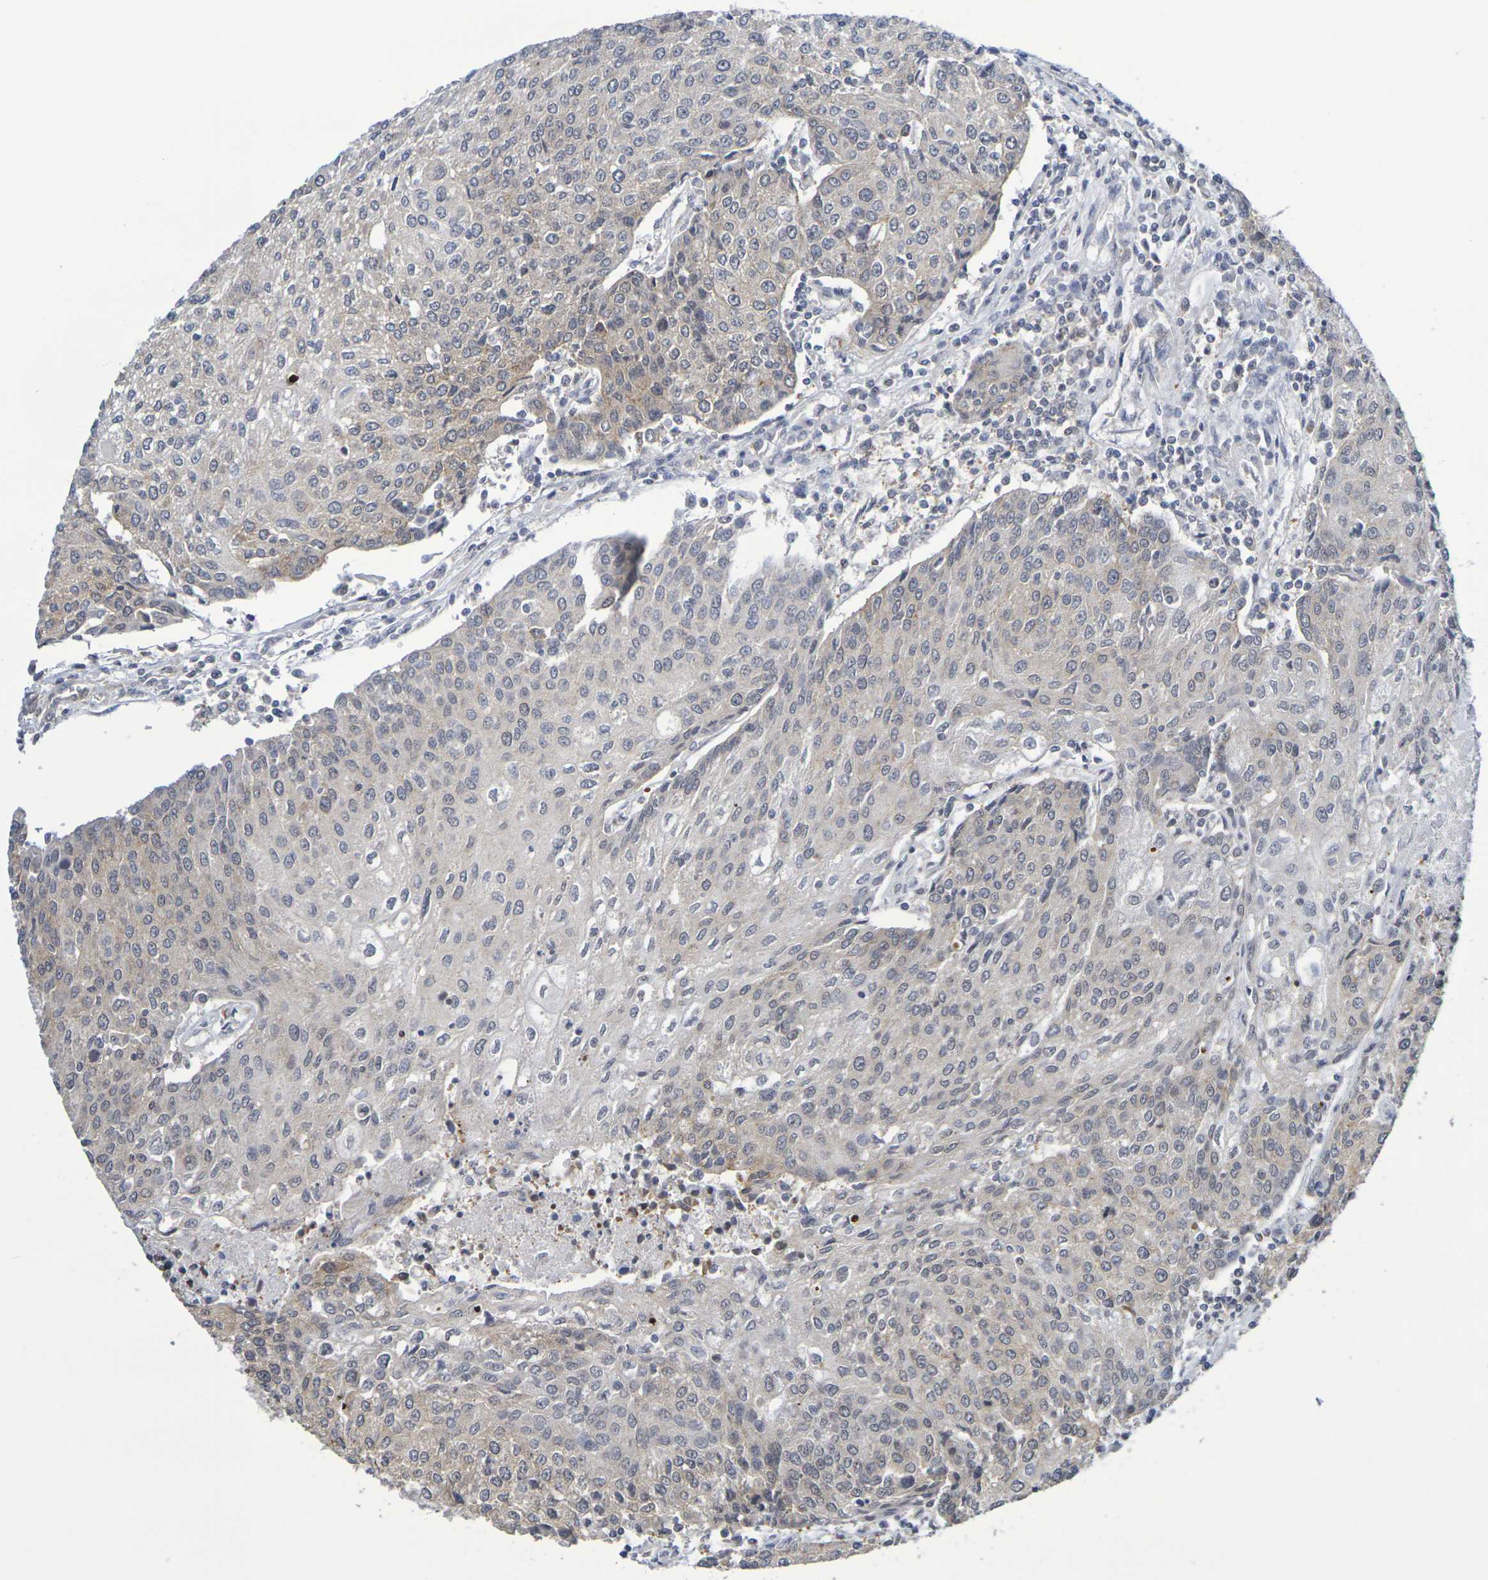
{"staining": {"intensity": "moderate", "quantity": "25%-75%", "location": "cytoplasmic/membranous"}, "tissue": "urothelial cancer", "cell_type": "Tumor cells", "image_type": "cancer", "snomed": [{"axis": "morphology", "description": "Urothelial carcinoma, High grade"}, {"axis": "topography", "description": "Urinary bladder"}], "caption": "Urothelial cancer tissue exhibits moderate cytoplasmic/membranous positivity in about 25%-75% of tumor cells", "gene": "CHRNB1", "patient": {"sex": "female", "age": 85}}